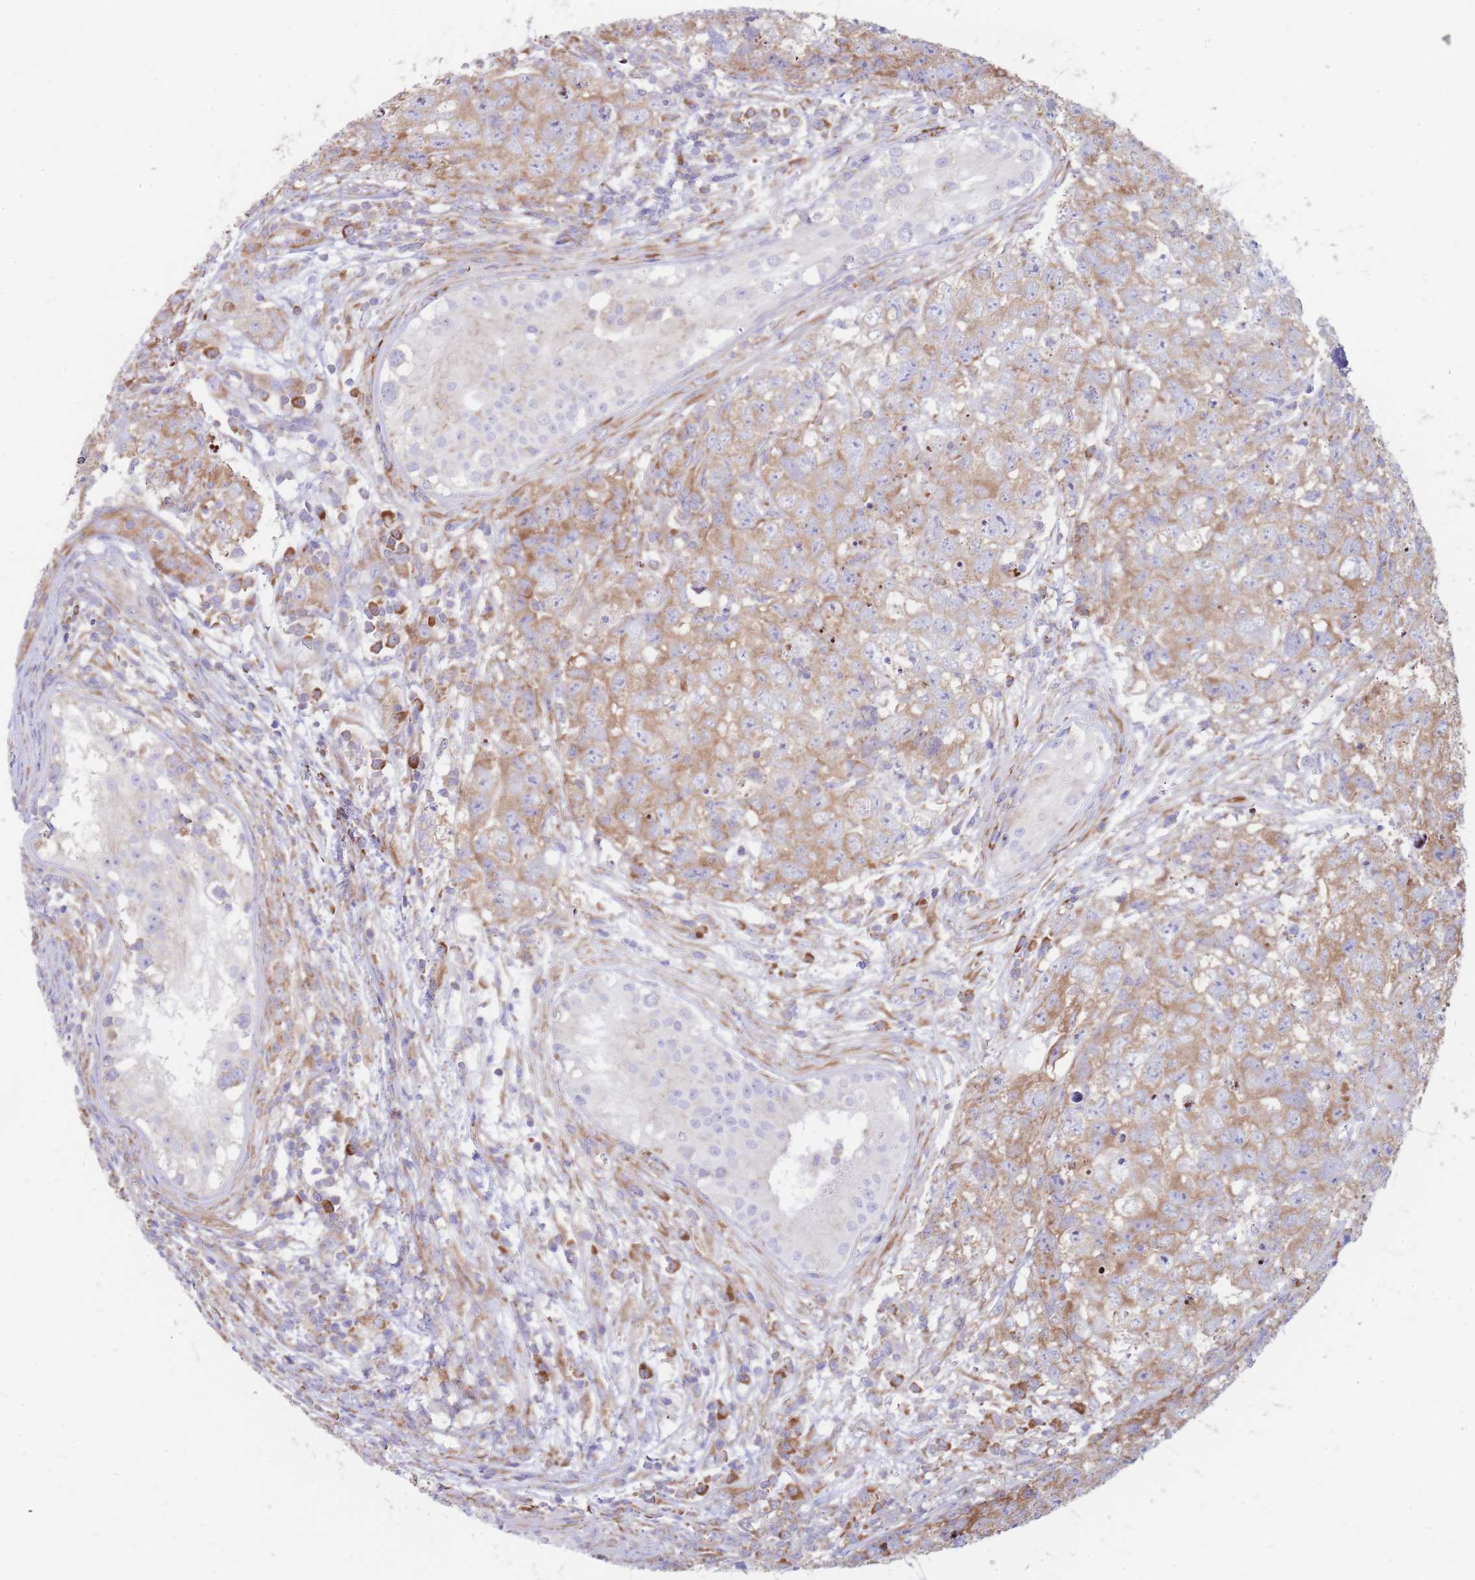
{"staining": {"intensity": "moderate", "quantity": ">75%", "location": "cytoplasmic/membranous"}, "tissue": "testis cancer", "cell_type": "Tumor cells", "image_type": "cancer", "snomed": [{"axis": "morphology", "description": "Carcinoma, Embryonal, NOS"}, {"axis": "topography", "description": "Testis"}], "caption": "There is medium levels of moderate cytoplasmic/membranous positivity in tumor cells of testis embryonal carcinoma, as demonstrated by immunohistochemical staining (brown color).", "gene": "RPL8", "patient": {"sex": "male", "age": 22}}